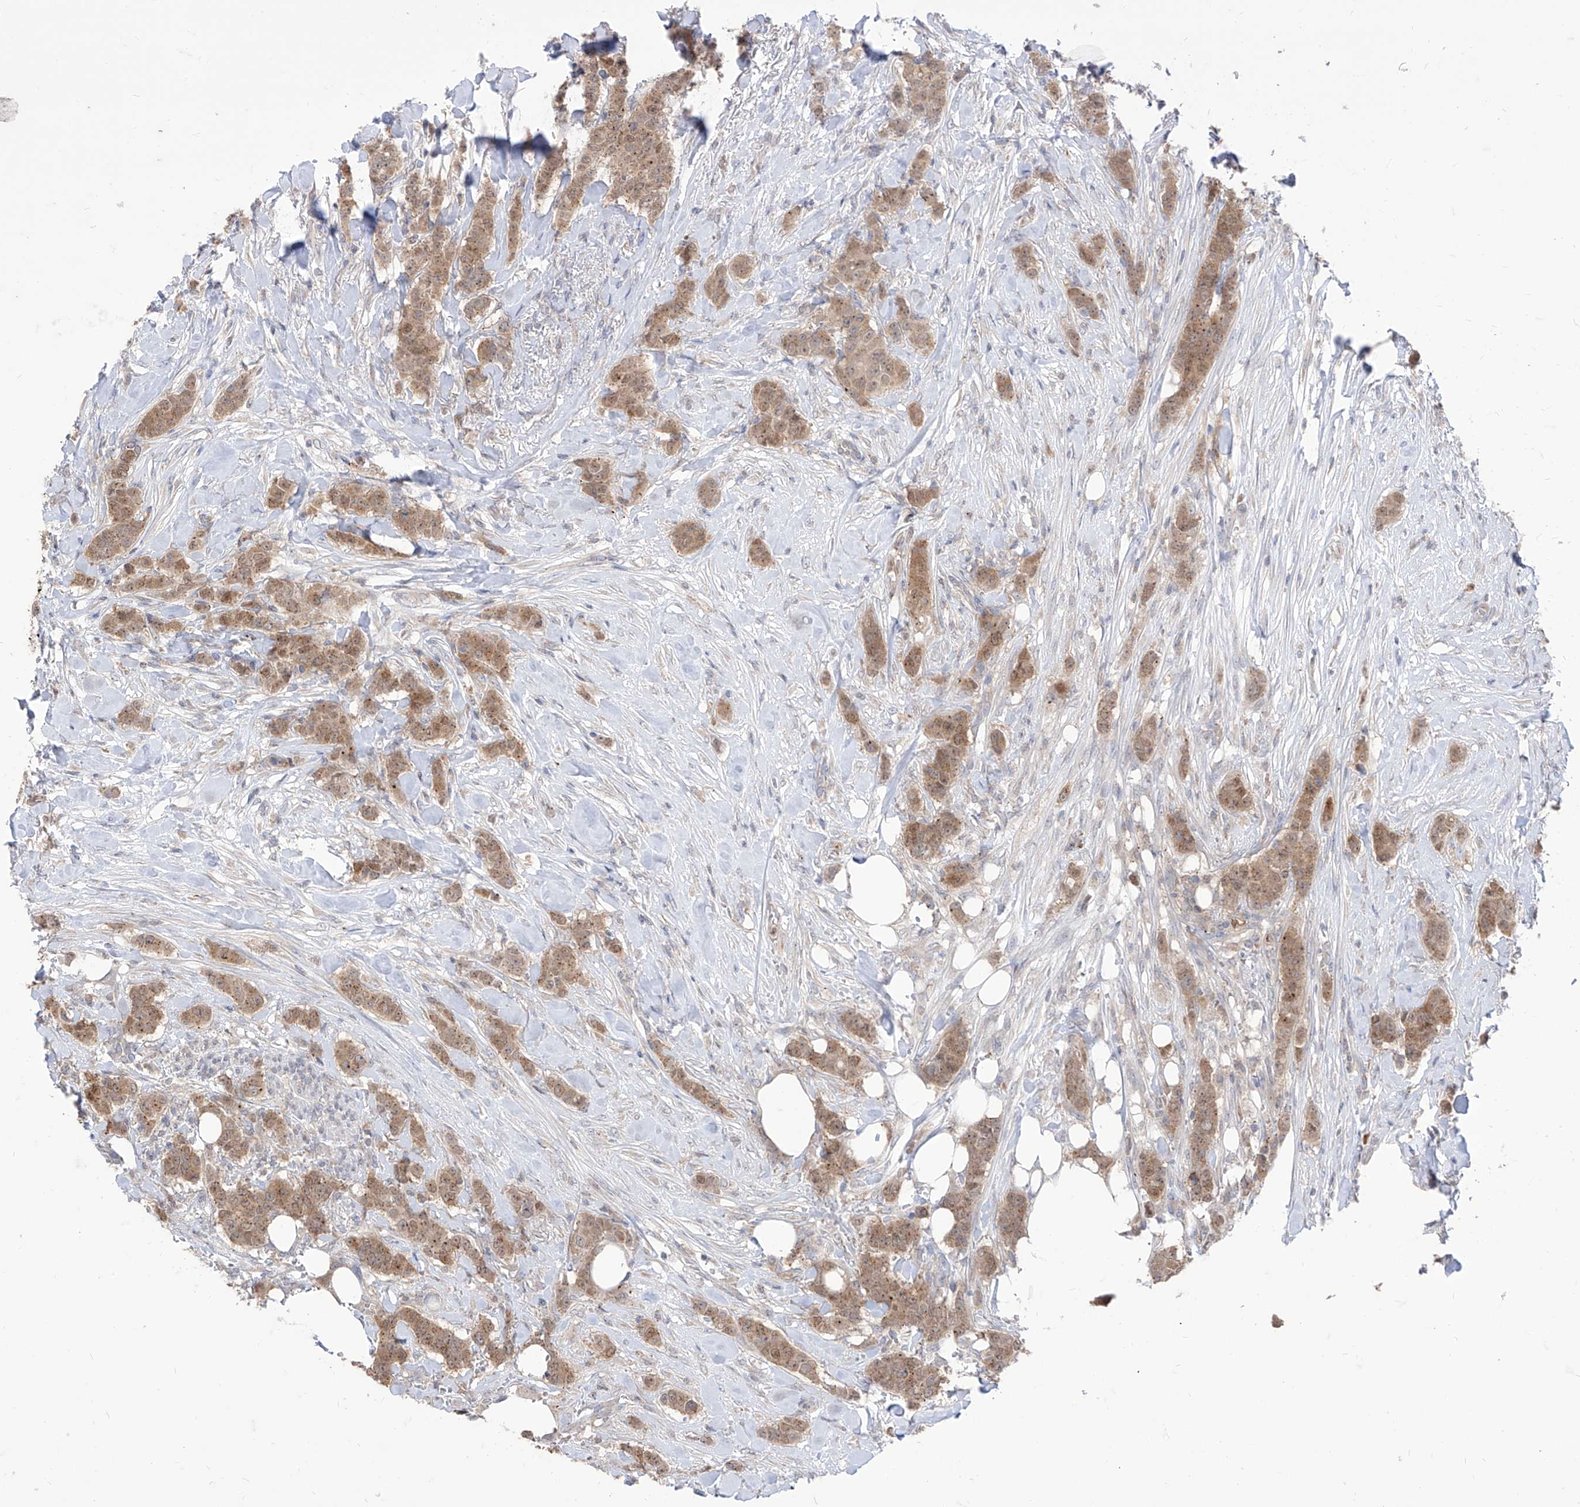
{"staining": {"intensity": "moderate", "quantity": ">75%", "location": "cytoplasmic/membranous,nuclear"}, "tissue": "breast cancer", "cell_type": "Tumor cells", "image_type": "cancer", "snomed": [{"axis": "morphology", "description": "Duct carcinoma"}, {"axis": "topography", "description": "Breast"}], "caption": "Breast cancer (invasive ductal carcinoma) was stained to show a protein in brown. There is medium levels of moderate cytoplasmic/membranous and nuclear expression in approximately >75% of tumor cells.", "gene": "BROX", "patient": {"sex": "female", "age": 40}}